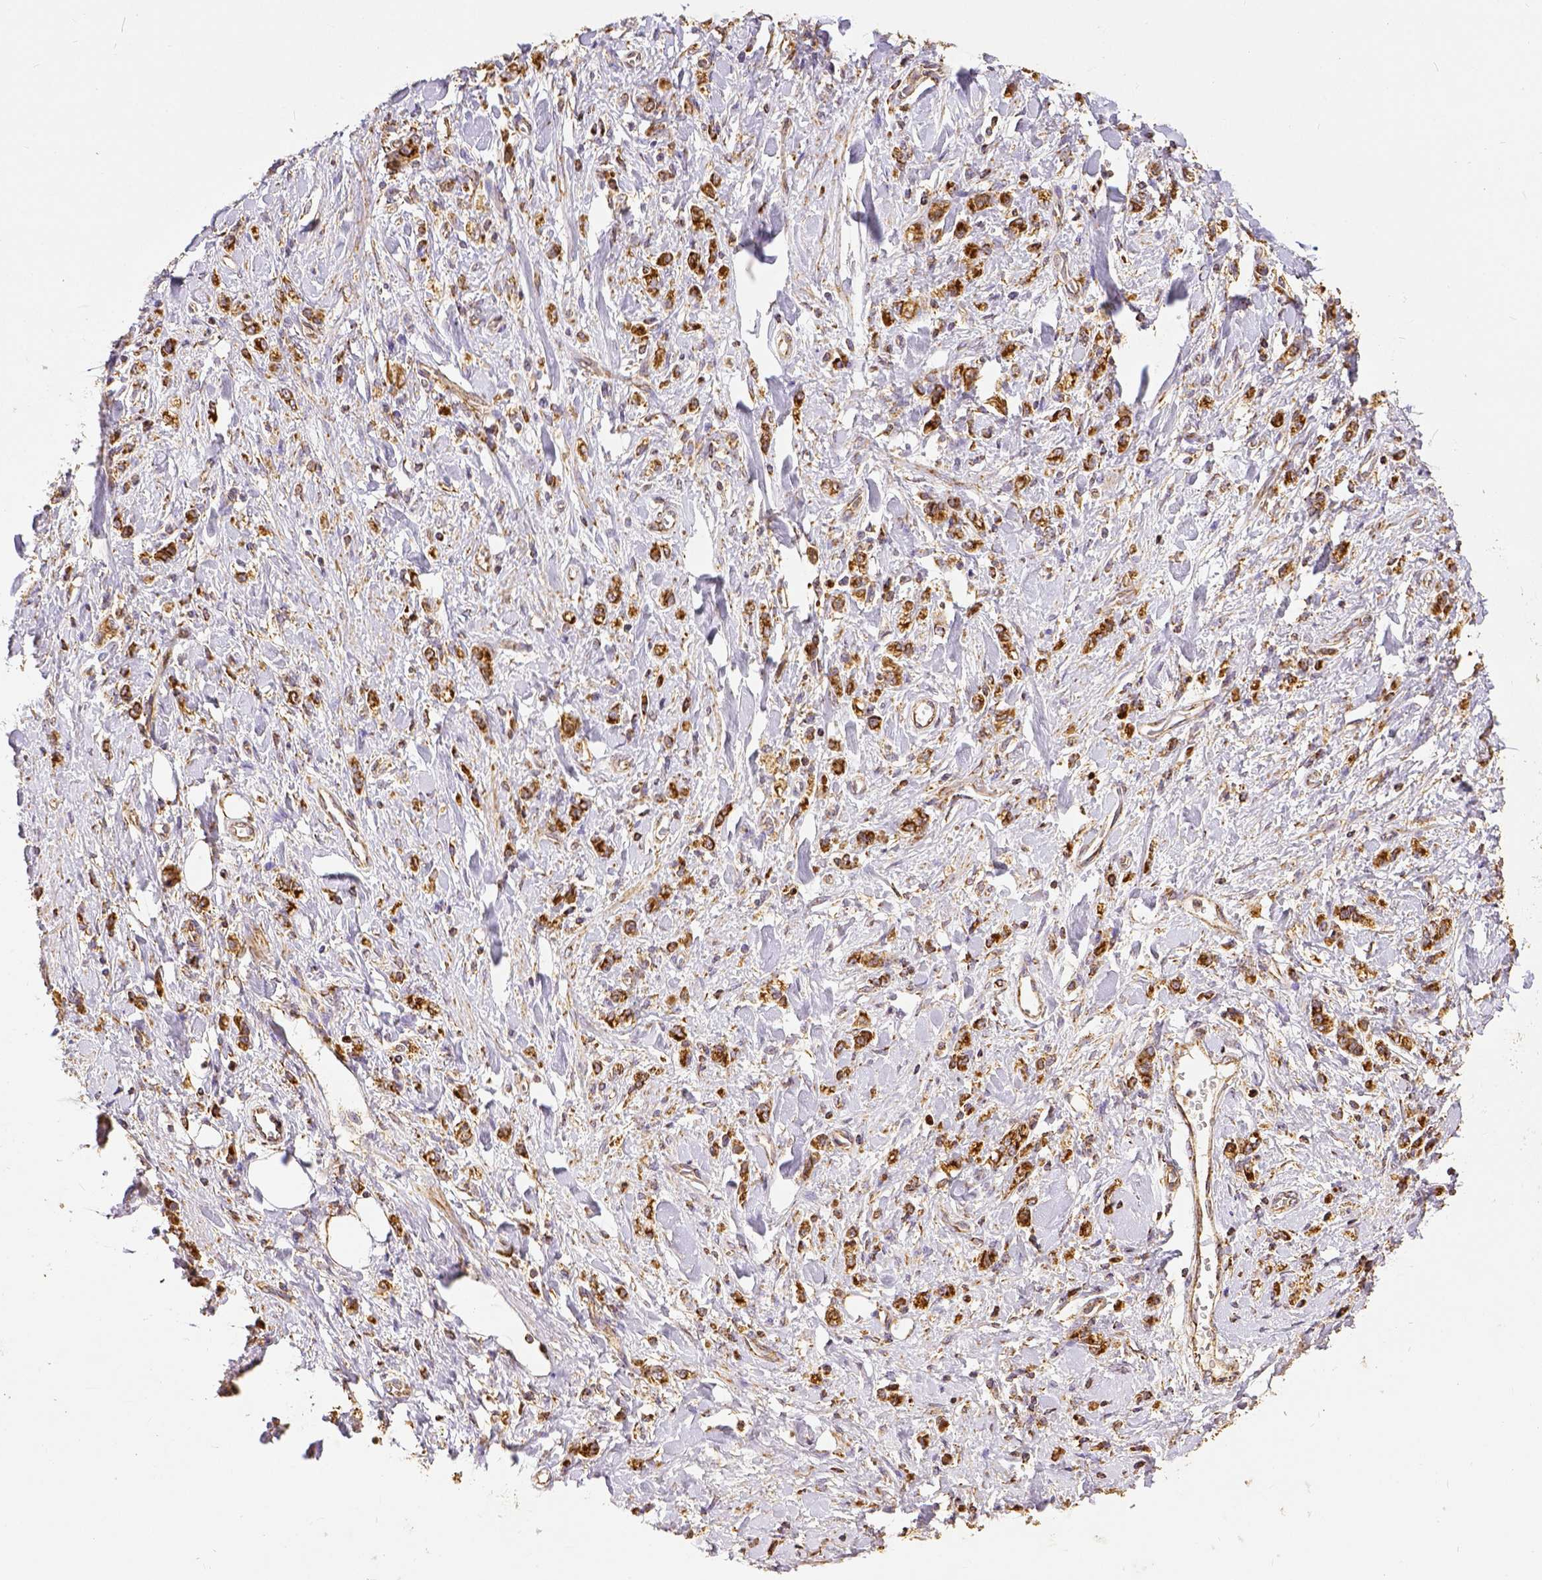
{"staining": {"intensity": "strong", "quantity": ">75%", "location": "cytoplasmic/membranous"}, "tissue": "stomach cancer", "cell_type": "Tumor cells", "image_type": "cancer", "snomed": [{"axis": "morphology", "description": "Adenocarcinoma, NOS"}, {"axis": "topography", "description": "Stomach"}], "caption": "Stomach cancer (adenocarcinoma) stained with DAB IHC exhibits high levels of strong cytoplasmic/membranous staining in about >75% of tumor cells.", "gene": "SDHB", "patient": {"sex": "male", "age": 77}}